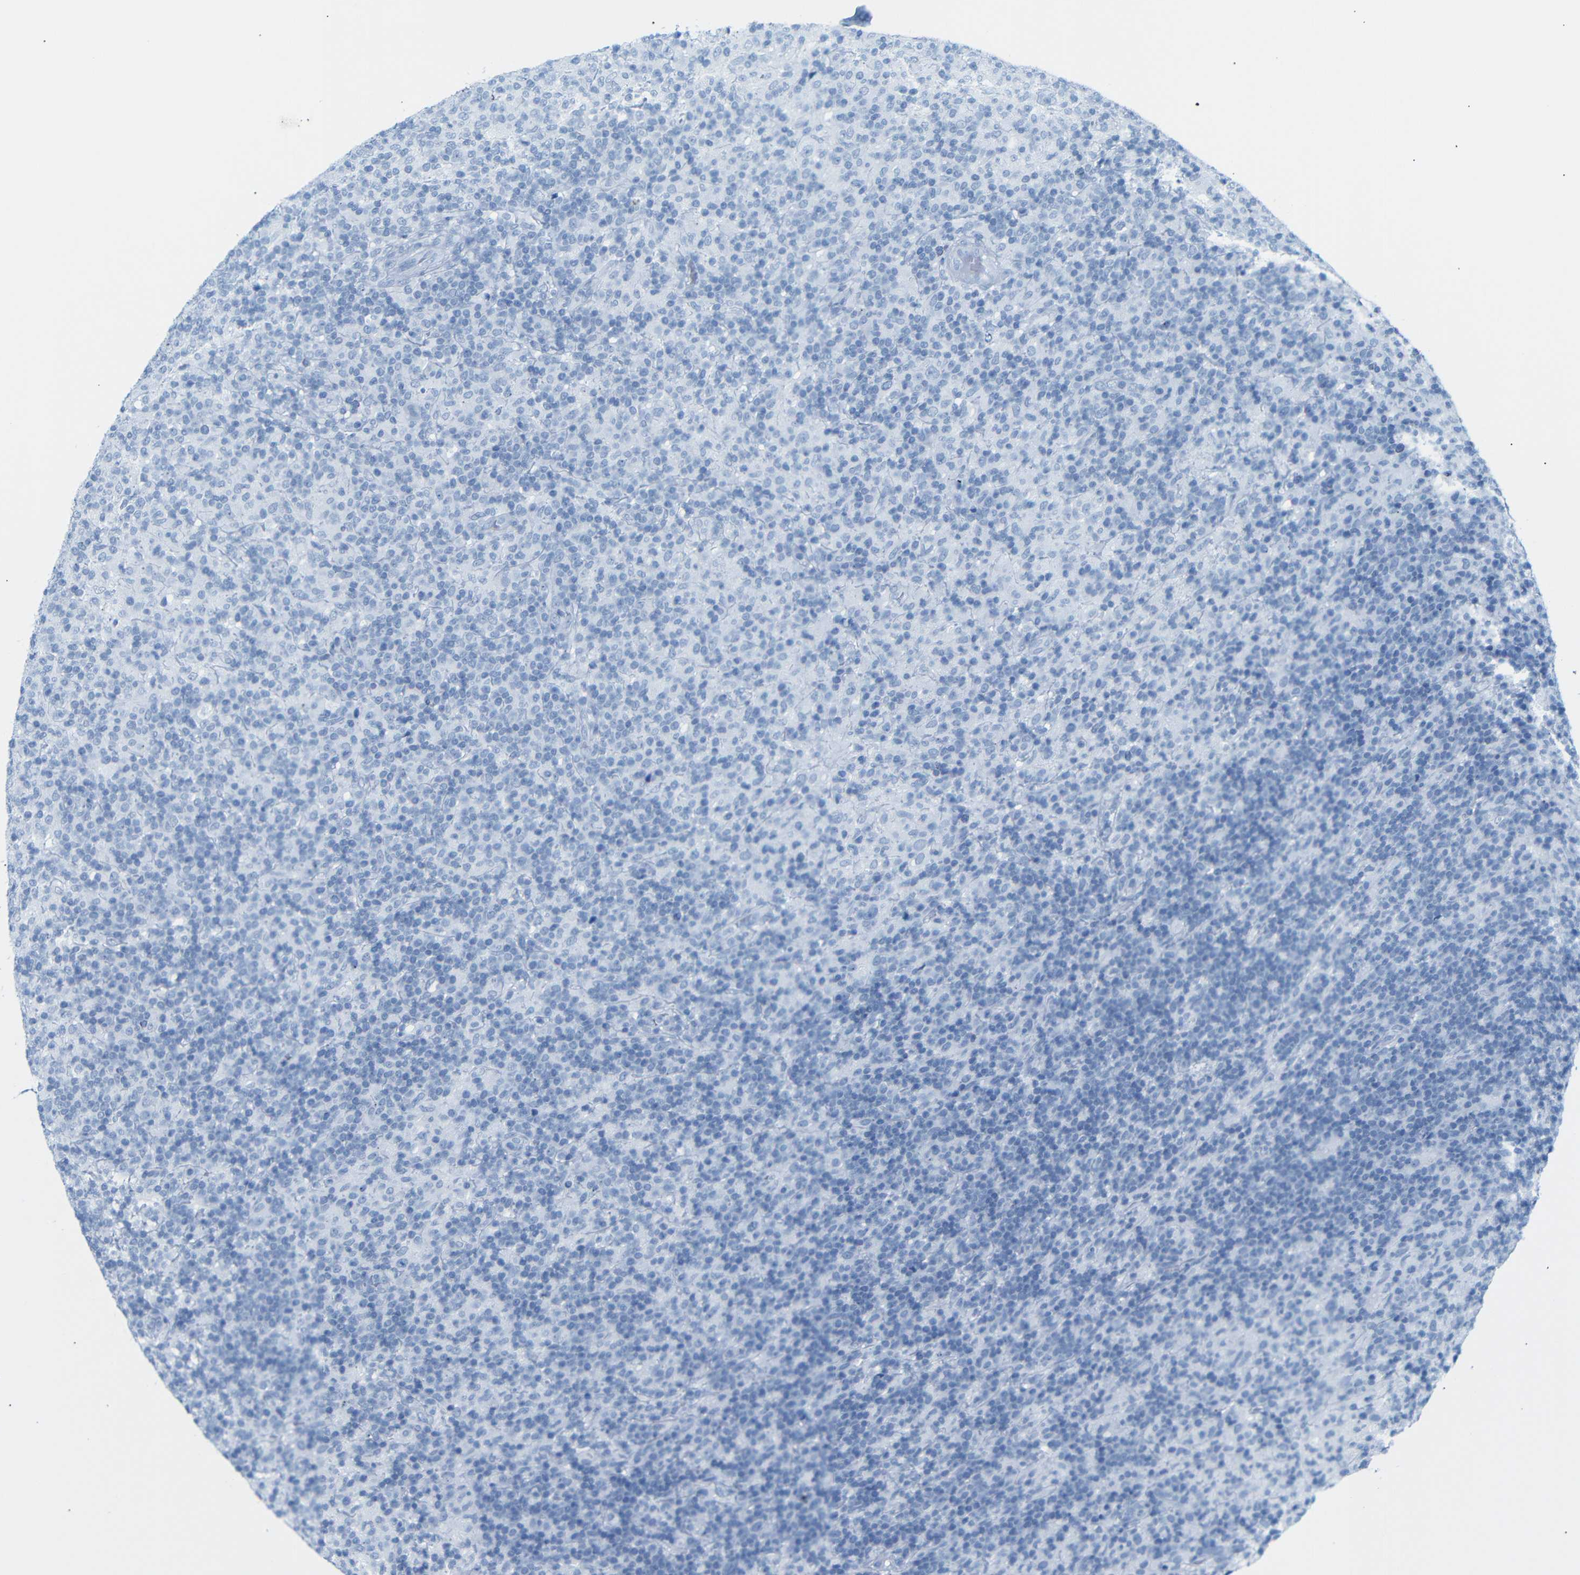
{"staining": {"intensity": "negative", "quantity": "none", "location": "none"}, "tissue": "lymphoma", "cell_type": "Tumor cells", "image_type": "cancer", "snomed": [{"axis": "morphology", "description": "Hodgkin's disease, NOS"}, {"axis": "topography", "description": "Lymph node"}], "caption": "Lymphoma was stained to show a protein in brown. There is no significant positivity in tumor cells.", "gene": "DYNAP", "patient": {"sex": "male", "age": 70}}